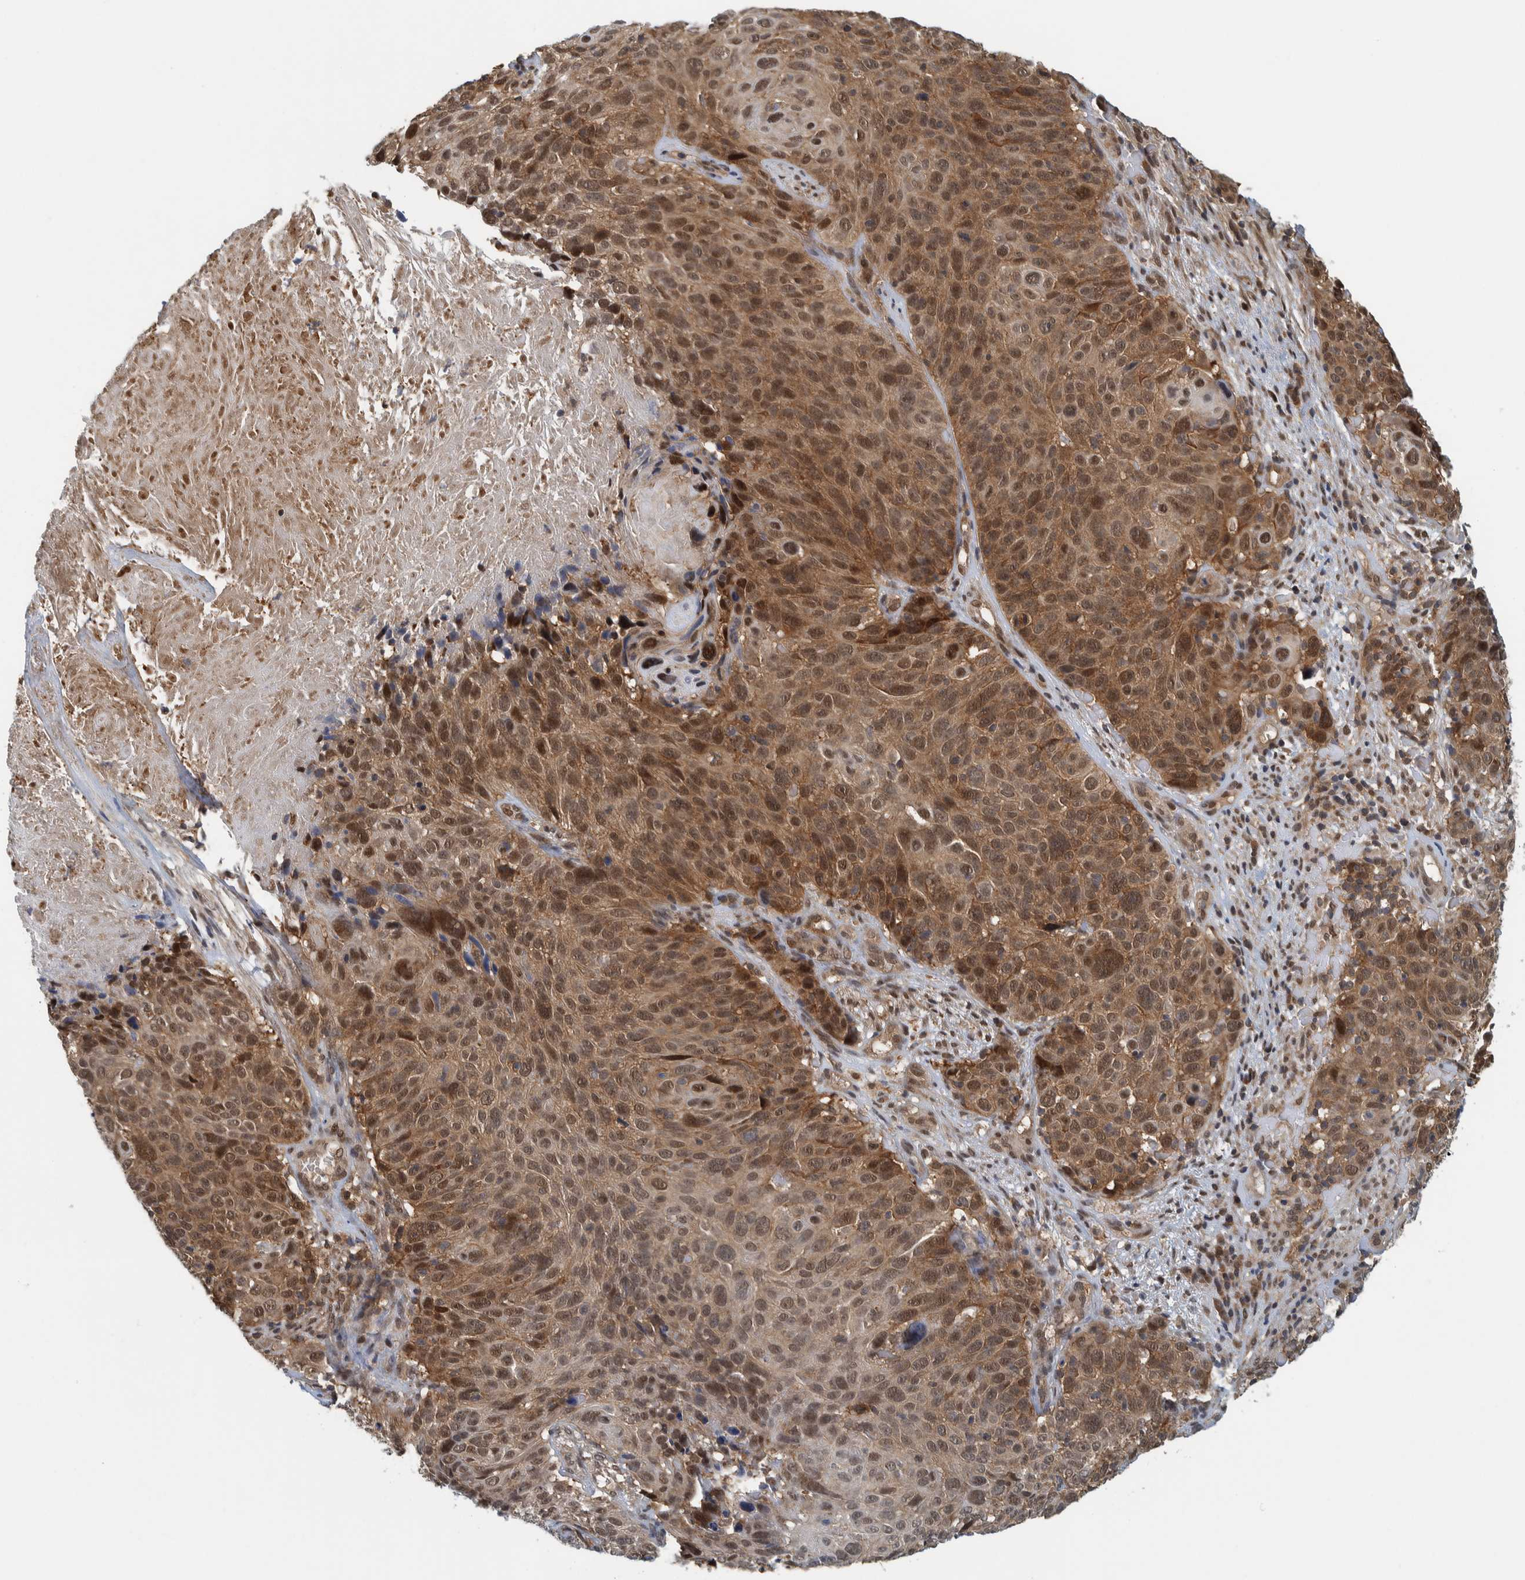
{"staining": {"intensity": "moderate", "quantity": ">75%", "location": "cytoplasmic/membranous,nuclear"}, "tissue": "cervical cancer", "cell_type": "Tumor cells", "image_type": "cancer", "snomed": [{"axis": "morphology", "description": "Squamous cell carcinoma, NOS"}, {"axis": "topography", "description": "Cervix"}], "caption": "Cervical cancer (squamous cell carcinoma) stained for a protein exhibits moderate cytoplasmic/membranous and nuclear positivity in tumor cells.", "gene": "COPS3", "patient": {"sex": "female", "age": 74}}